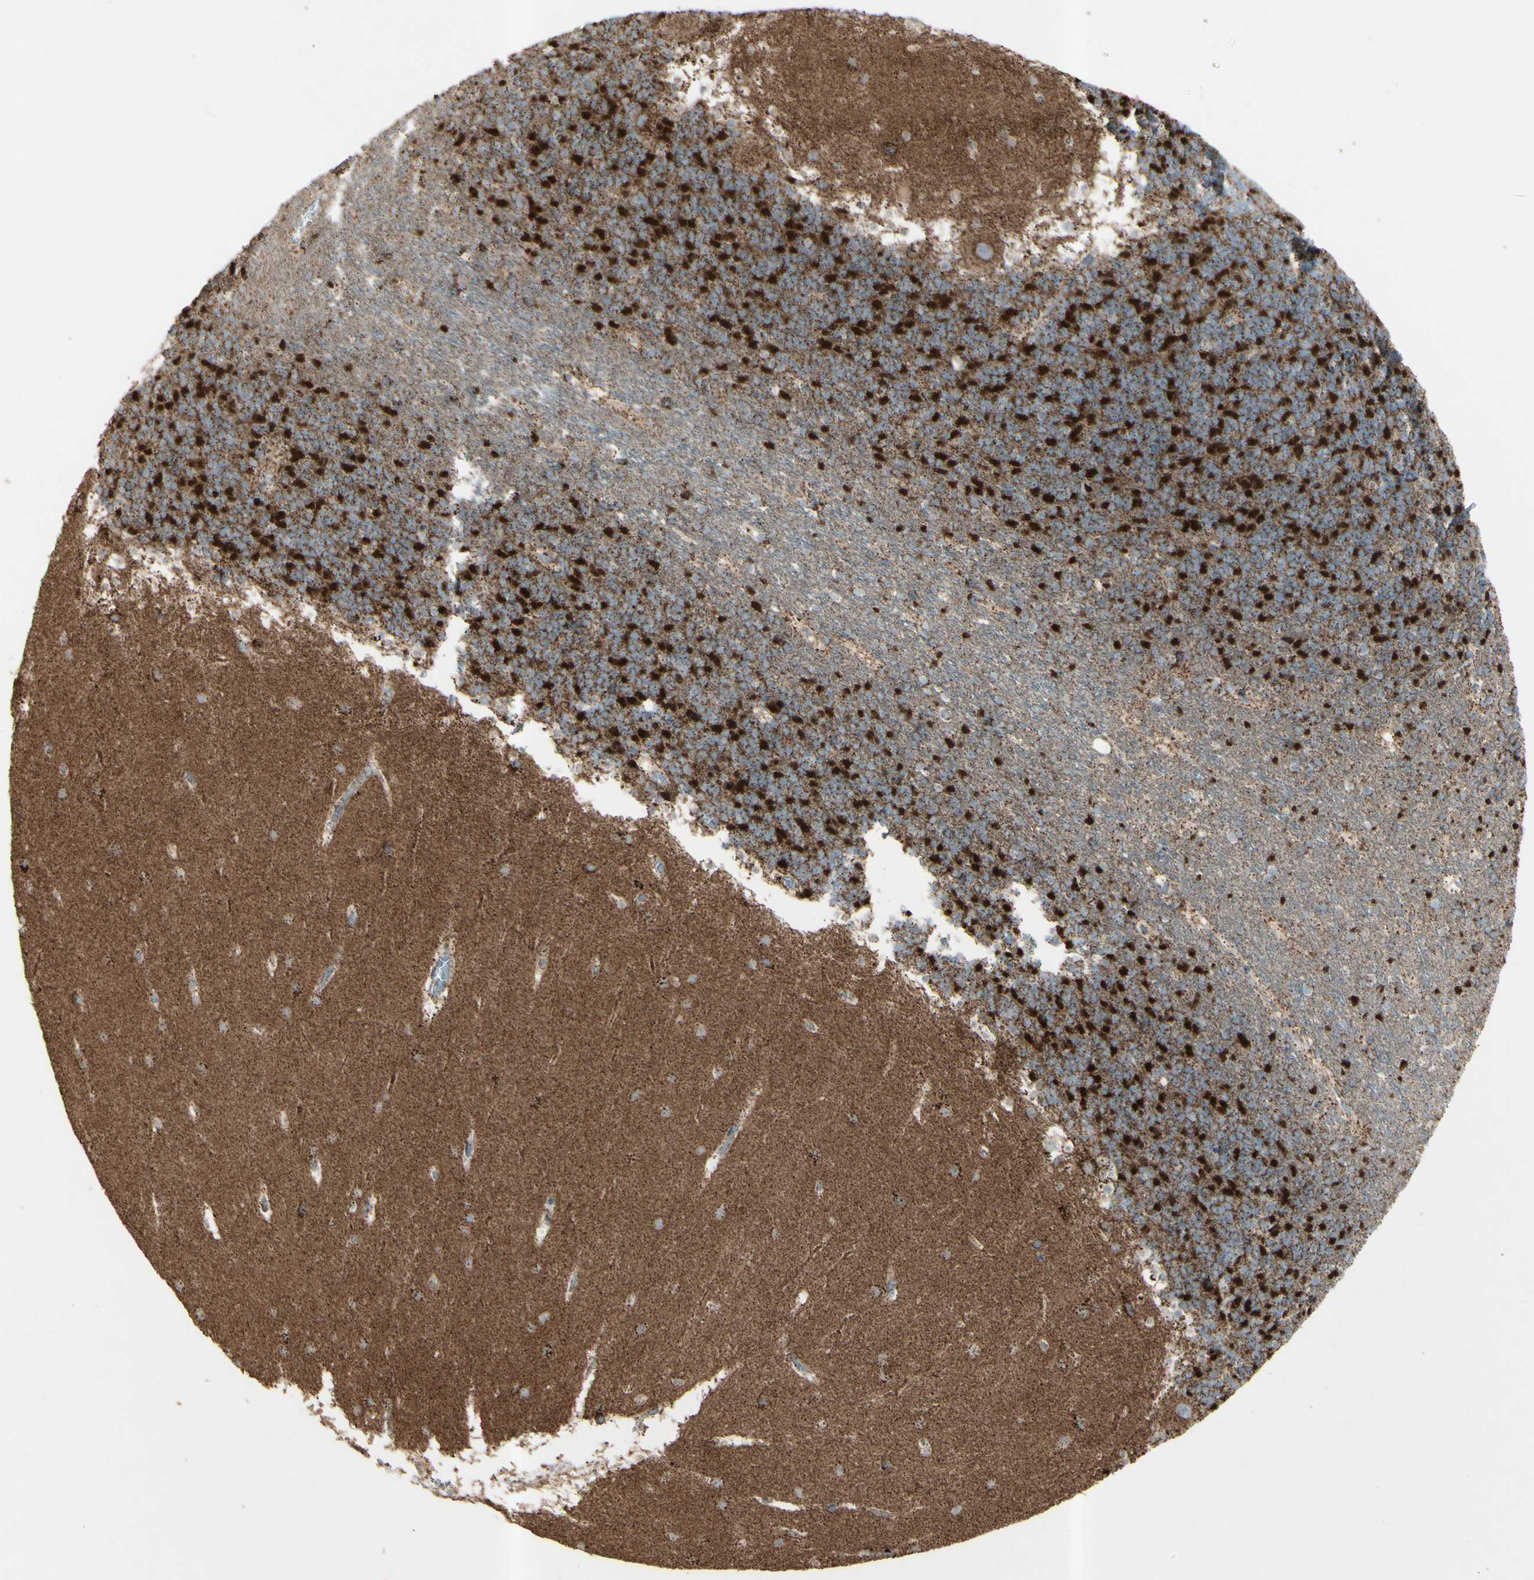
{"staining": {"intensity": "strong", "quantity": ">75%", "location": "cytoplasmic/membranous"}, "tissue": "cerebellum", "cell_type": "Cells in granular layer", "image_type": "normal", "snomed": [{"axis": "morphology", "description": "Normal tissue, NOS"}, {"axis": "topography", "description": "Cerebellum"}], "caption": "Immunohistochemical staining of unremarkable cerebellum exhibits strong cytoplasmic/membranous protein positivity in about >75% of cells in granular layer.", "gene": "RHOT1", "patient": {"sex": "male", "age": 45}}